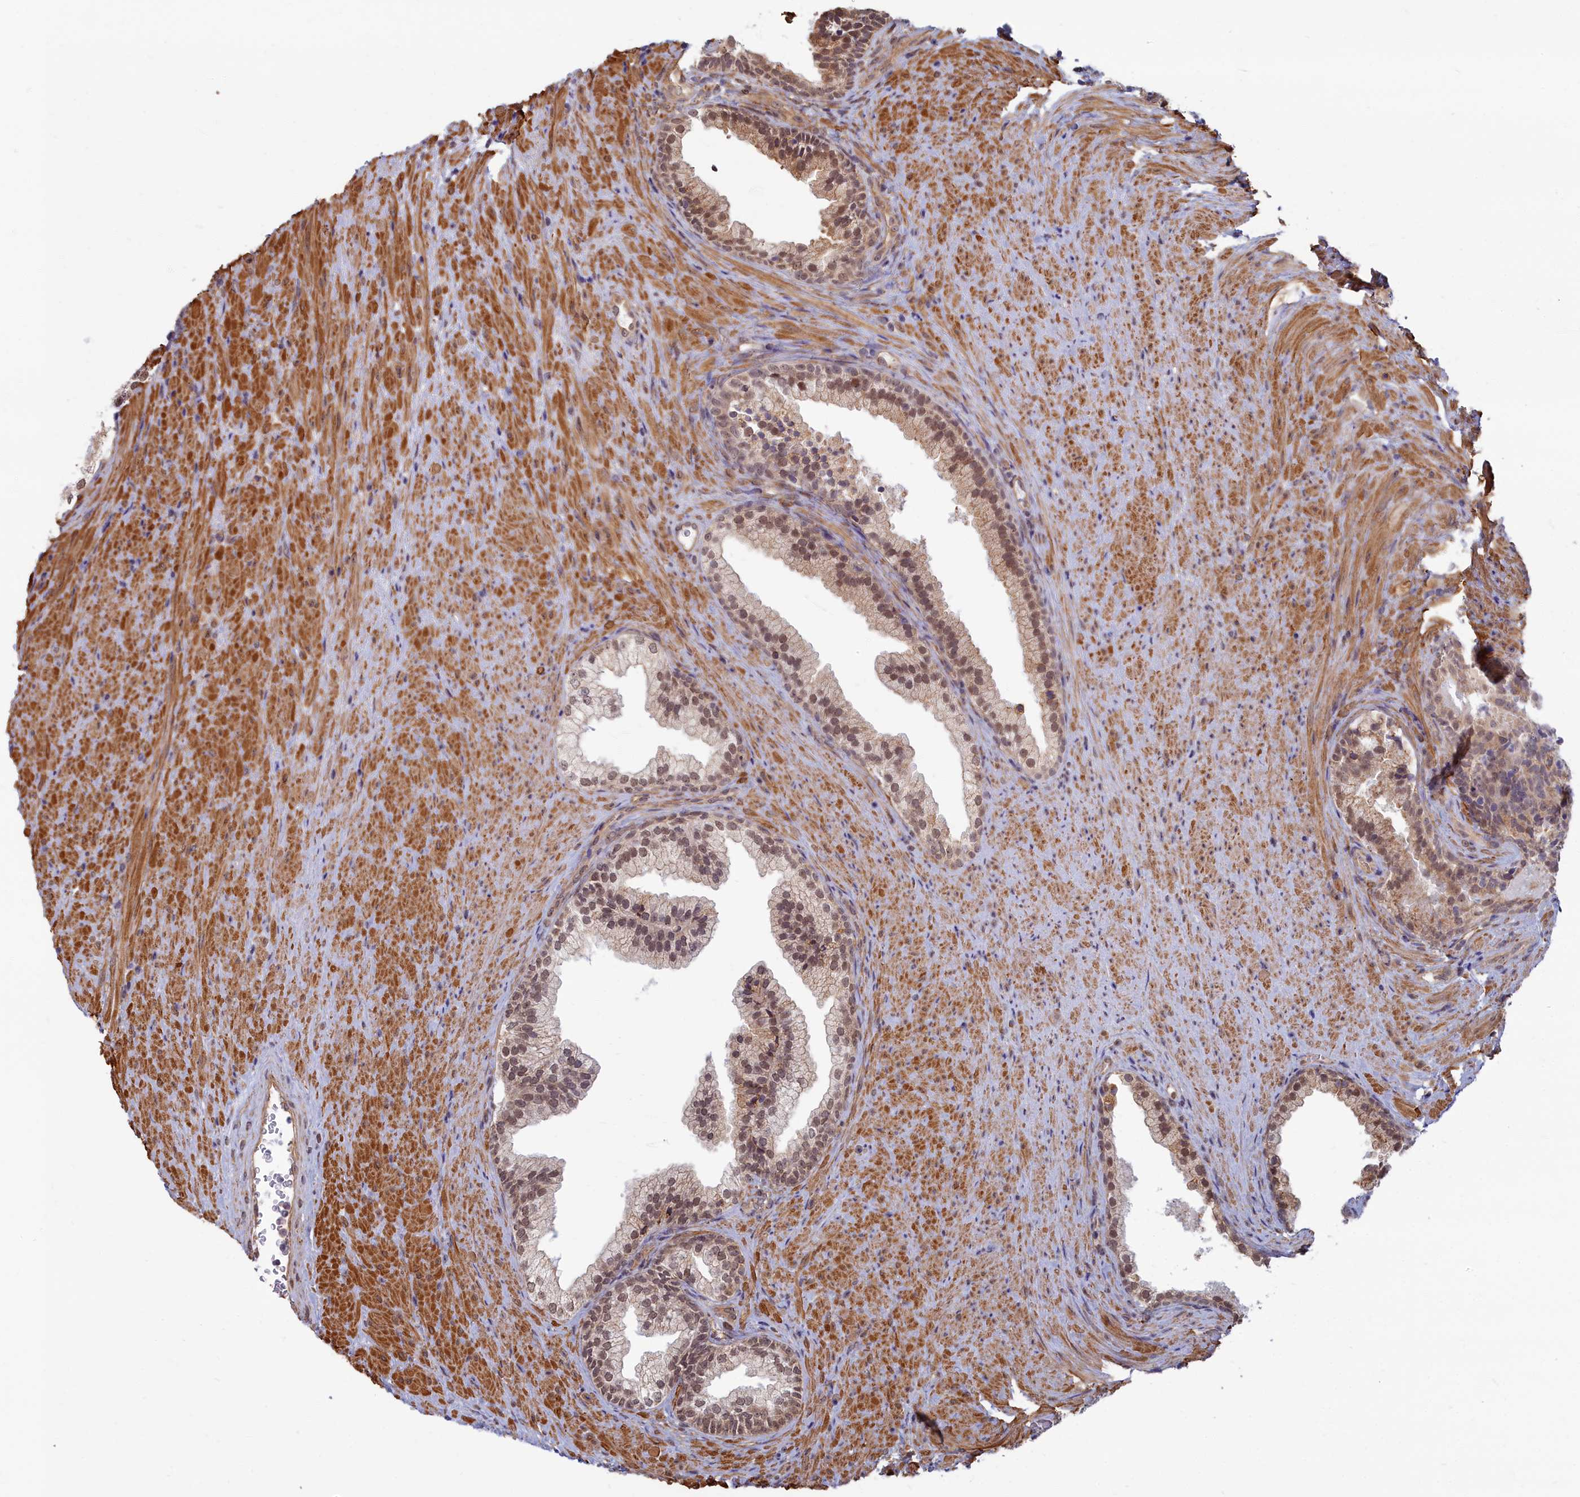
{"staining": {"intensity": "moderate", "quantity": "25%-75%", "location": "cytoplasmic/membranous,nuclear"}, "tissue": "prostate", "cell_type": "Glandular cells", "image_type": "normal", "snomed": [{"axis": "morphology", "description": "Normal tissue, NOS"}, {"axis": "topography", "description": "Prostate"}], "caption": "Immunohistochemical staining of normal human prostate exhibits medium levels of moderate cytoplasmic/membranous,nuclear positivity in approximately 25%-75% of glandular cells. The protein is stained brown, and the nuclei are stained in blue (DAB IHC with brightfield microscopy, high magnification).", "gene": "MAK16", "patient": {"sex": "male", "age": 76}}